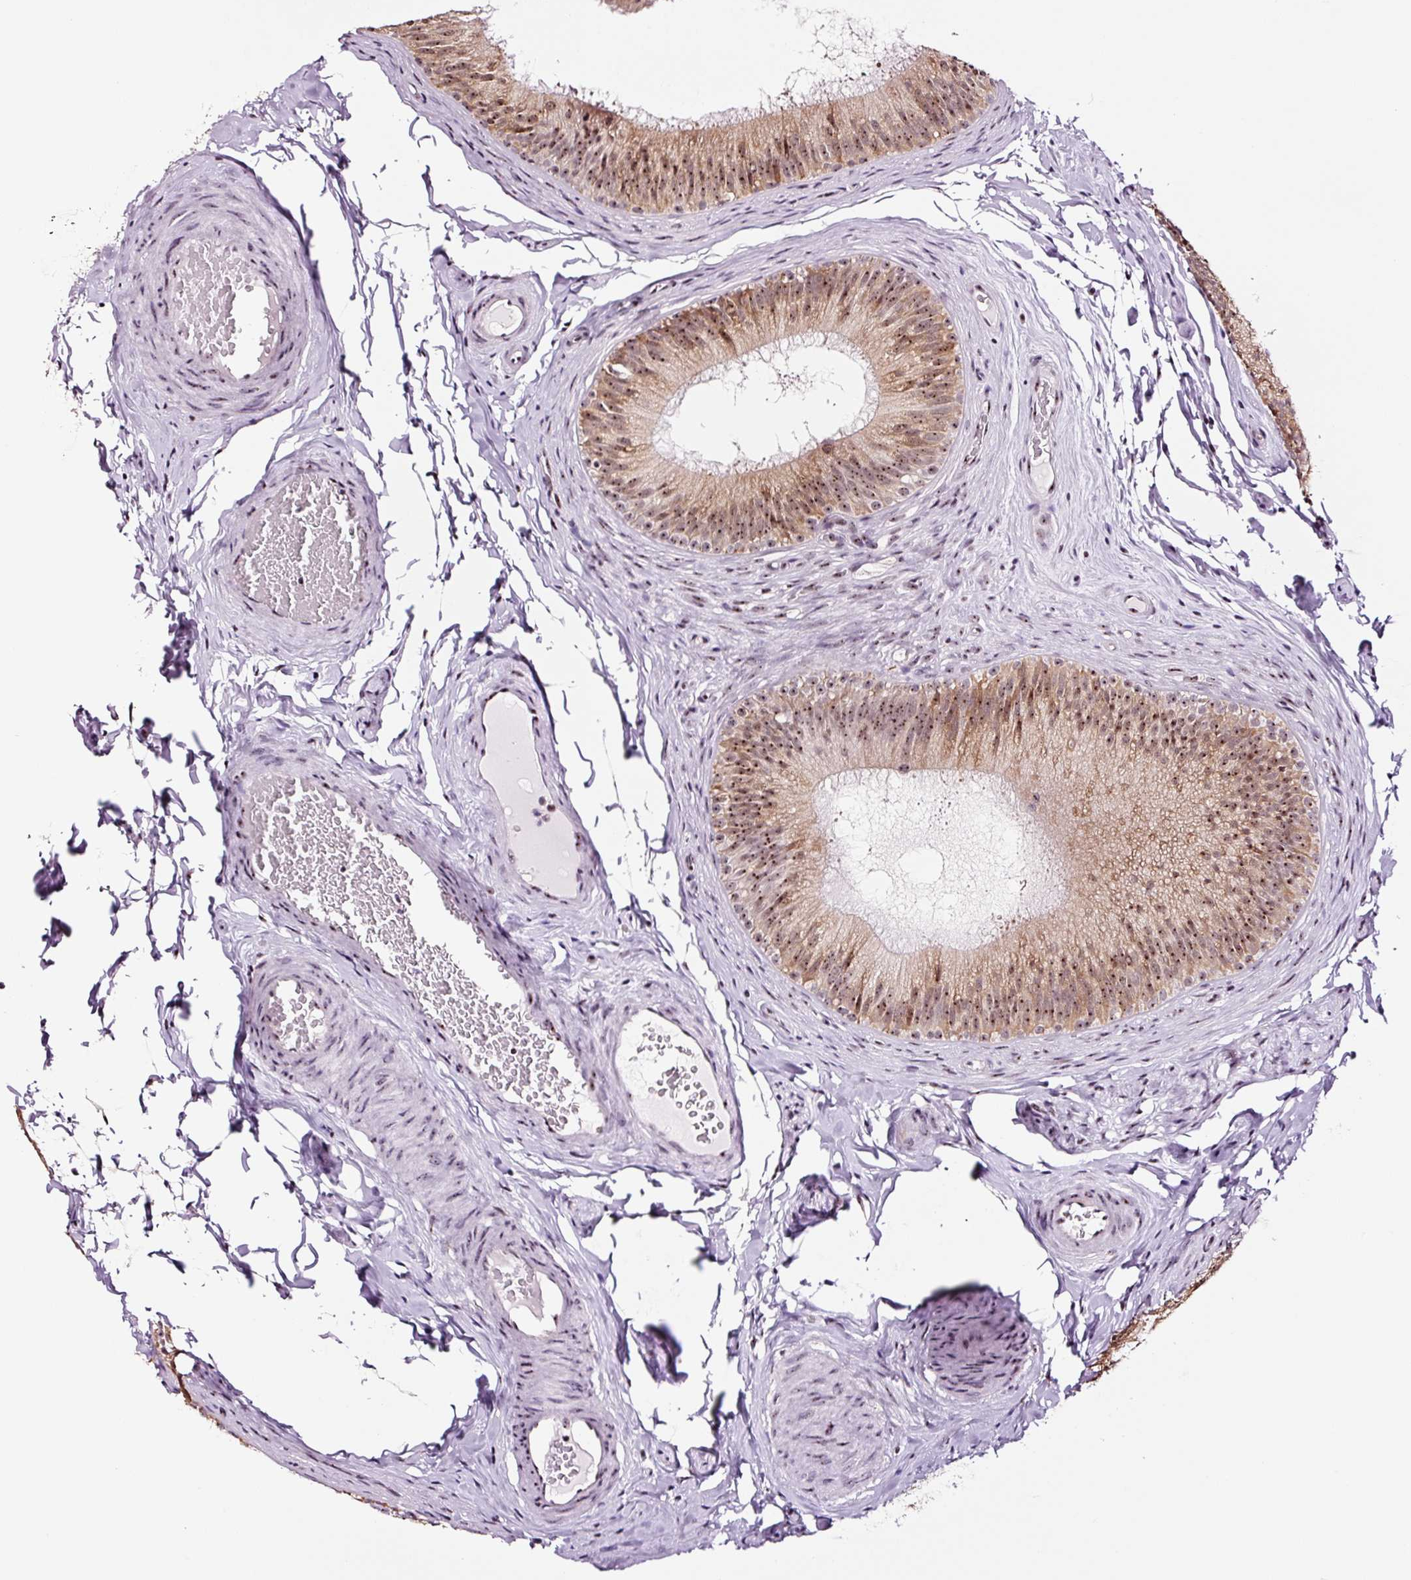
{"staining": {"intensity": "moderate", "quantity": ">75%", "location": "cytoplasmic/membranous,nuclear"}, "tissue": "epididymis", "cell_type": "Glandular cells", "image_type": "normal", "snomed": [{"axis": "morphology", "description": "Normal tissue, NOS"}, {"axis": "topography", "description": "Epididymis"}], "caption": "Protein analysis of normal epididymis reveals moderate cytoplasmic/membranous,nuclear expression in about >75% of glandular cells. The staining is performed using DAB (3,3'-diaminobenzidine) brown chromogen to label protein expression. The nuclei are counter-stained blue using hematoxylin.", "gene": "GNL3", "patient": {"sex": "male", "age": 24}}